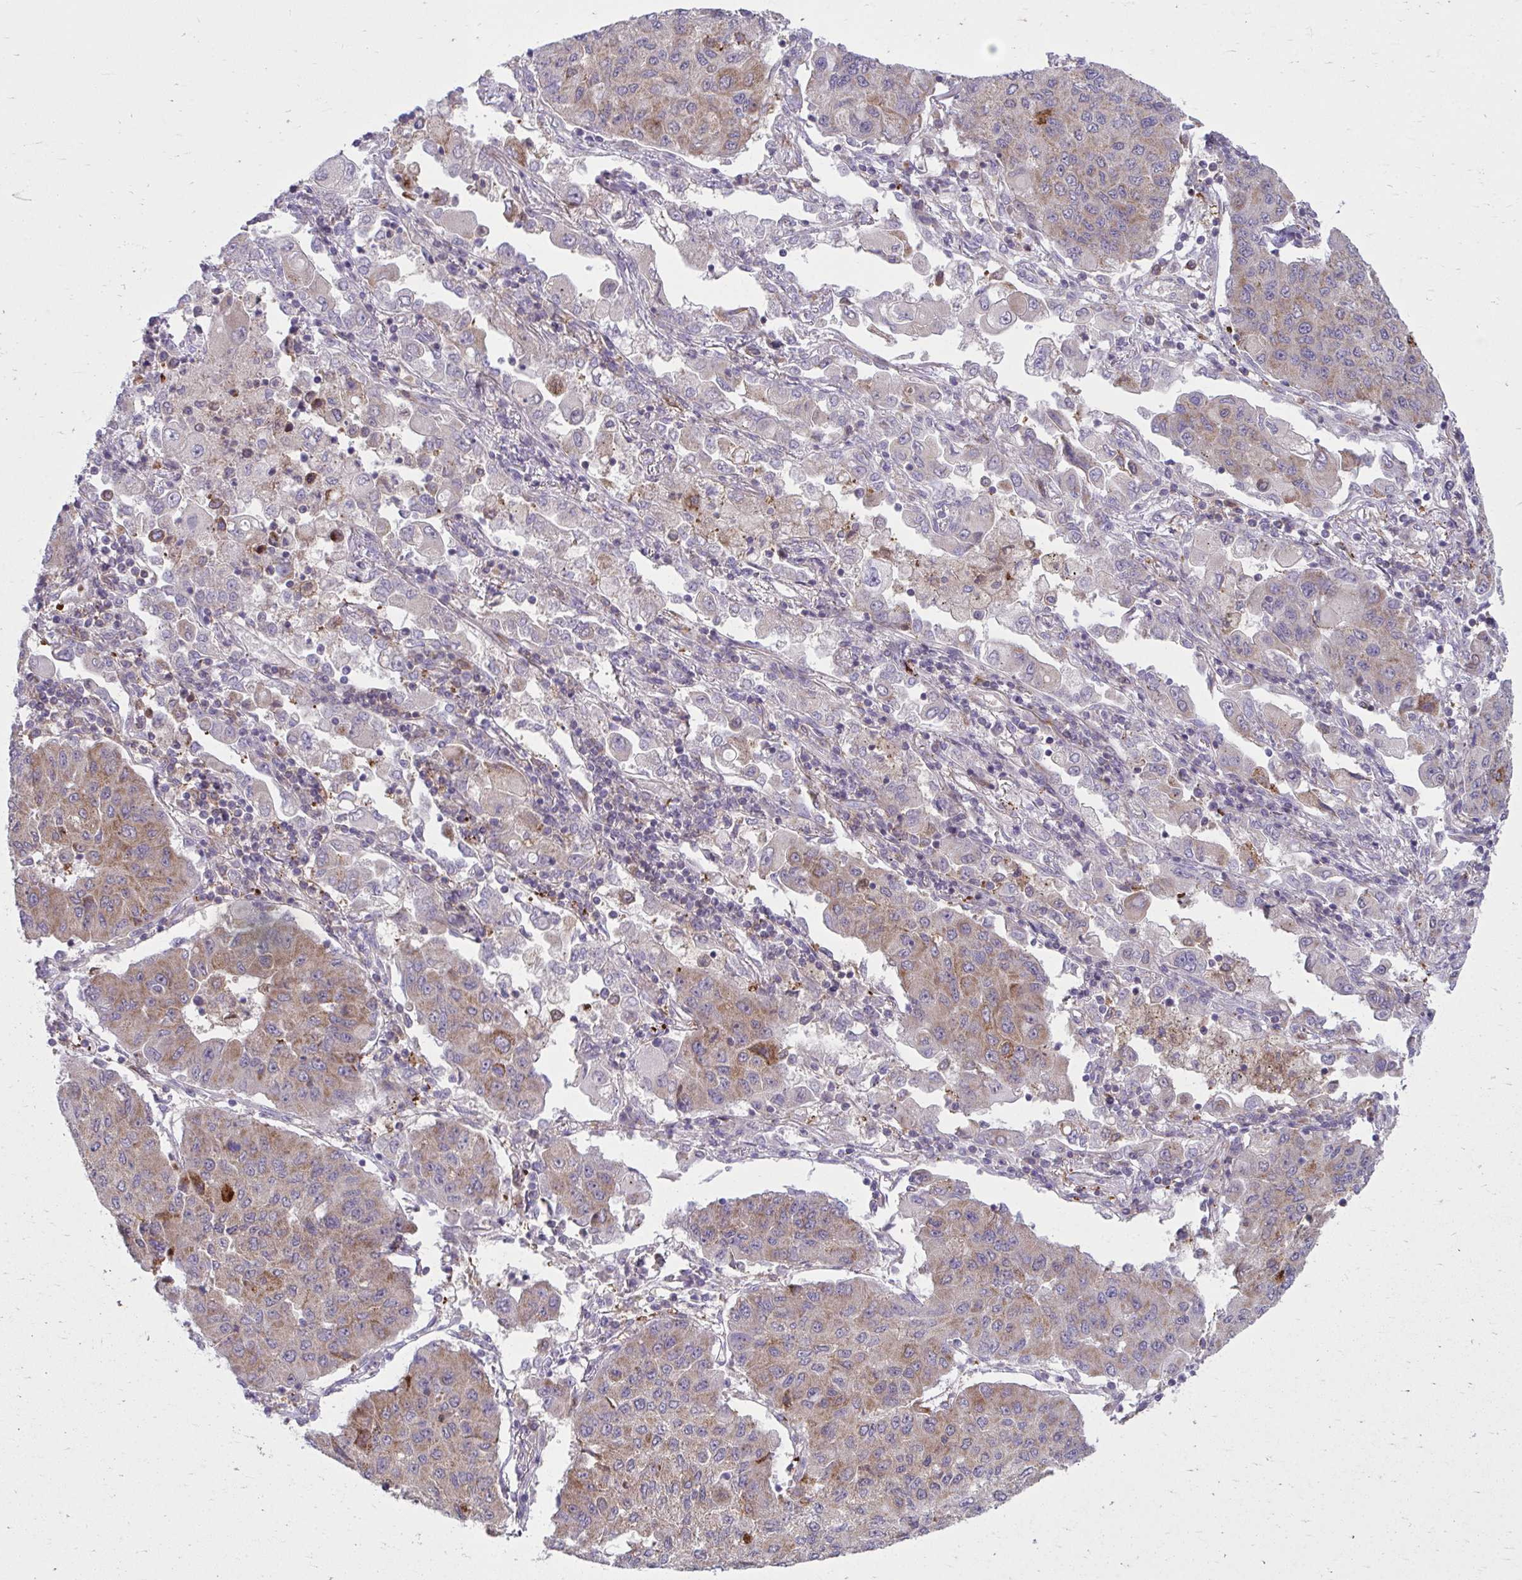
{"staining": {"intensity": "moderate", "quantity": "25%-75%", "location": "cytoplasmic/membranous"}, "tissue": "lung cancer", "cell_type": "Tumor cells", "image_type": "cancer", "snomed": [{"axis": "morphology", "description": "Squamous cell carcinoma, NOS"}, {"axis": "topography", "description": "Lung"}], "caption": "Lung squamous cell carcinoma stained for a protein (brown) shows moderate cytoplasmic/membranous positive expression in approximately 25%-75% of tumor cells.", "gene": "C16orf54", "patient": {"sex": "male", "age": 74}}